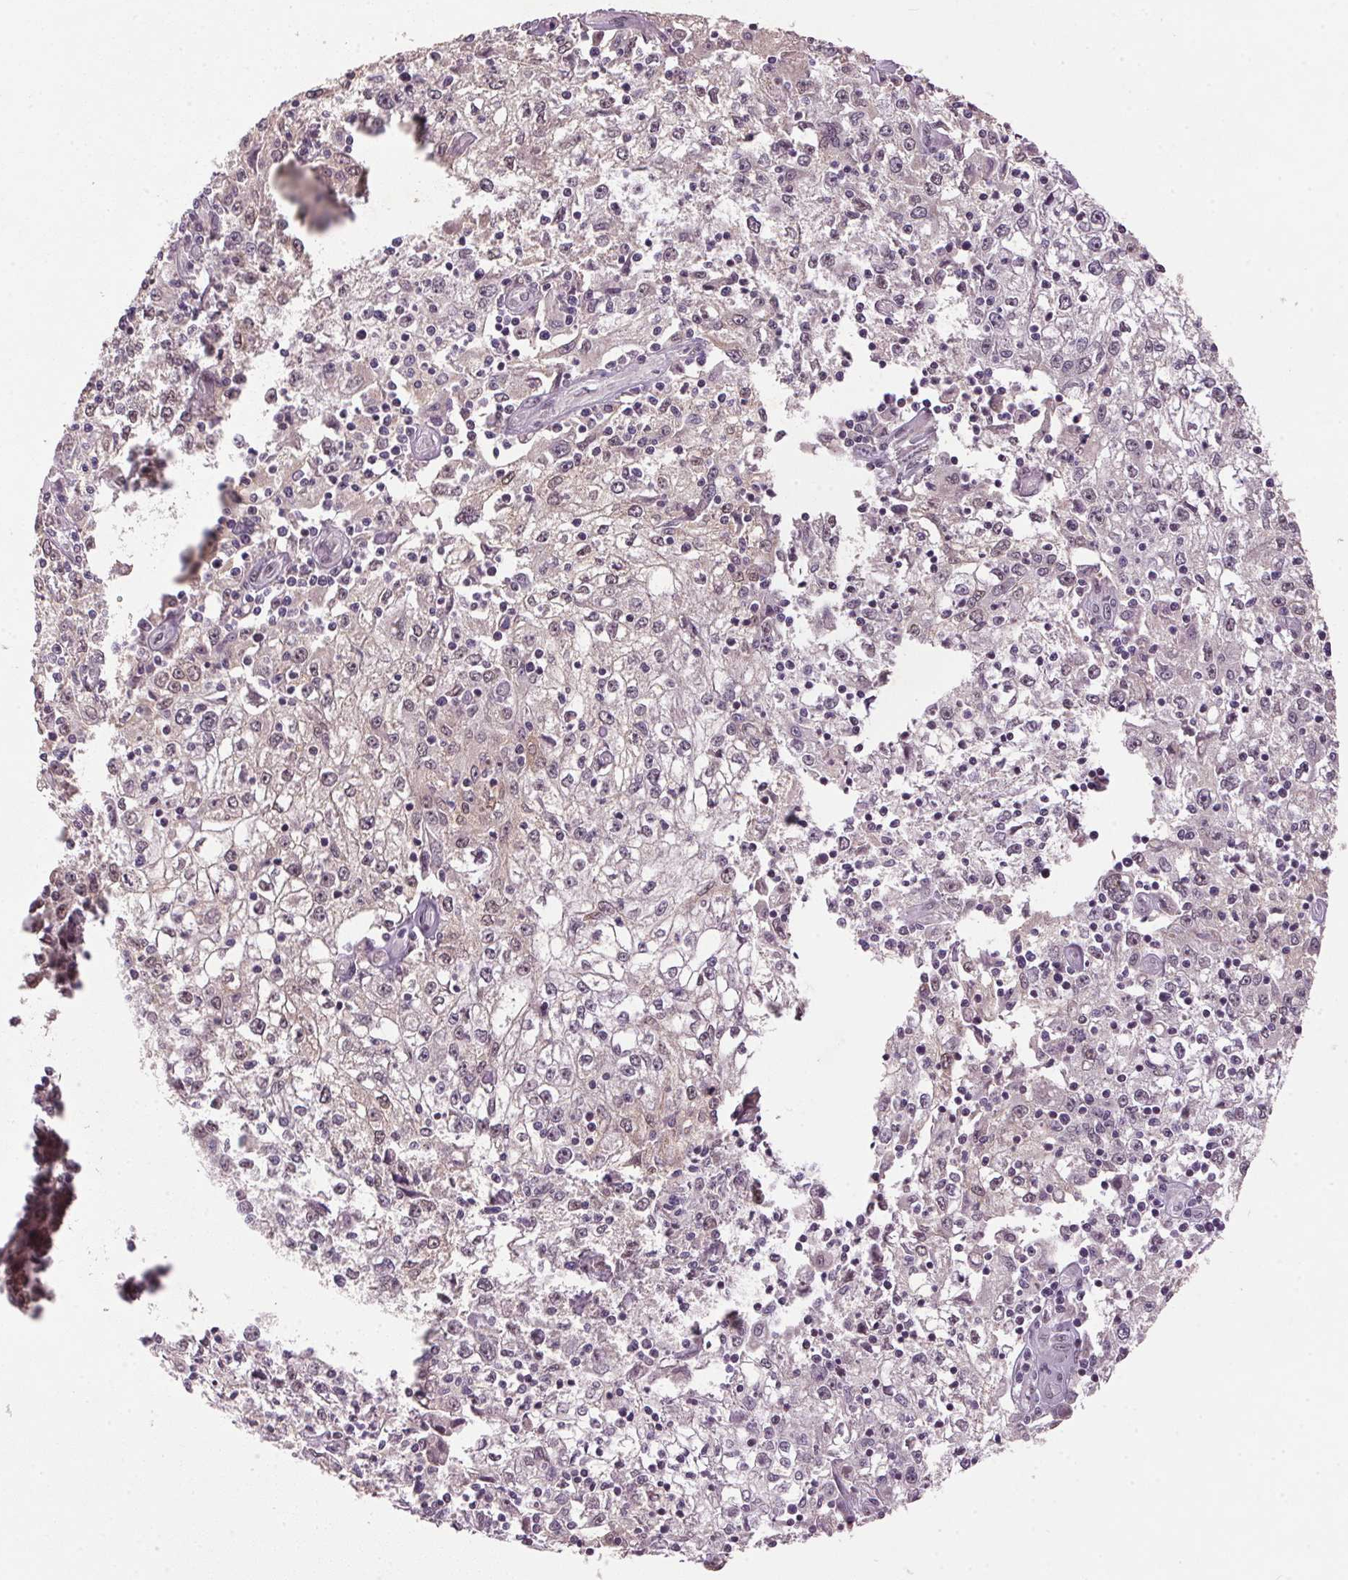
{"staining": {"intensity": "weak", "quantity": "25%-75%", "location": "cytoplasmic/membranous,nuclear"}, "tissue": "cervical cancer", "cell_type": "Tumor cells", "image_type": "cancer", "snomed": [{"axis": "morphology", "description": "Squamous cell carcinoma, NOS"}, {"axis": "topography", "description": "Cervix"}], "caption": "Immunohistochemical staining of squamous cell carcinoma (cervical) reveals low levels of weak cytoplasmic/membranous and nuclear staining in about 25%-75% of tumor cells.", "gene": "ZBTB4", "patient": {"sex": "female", "age": 85}}